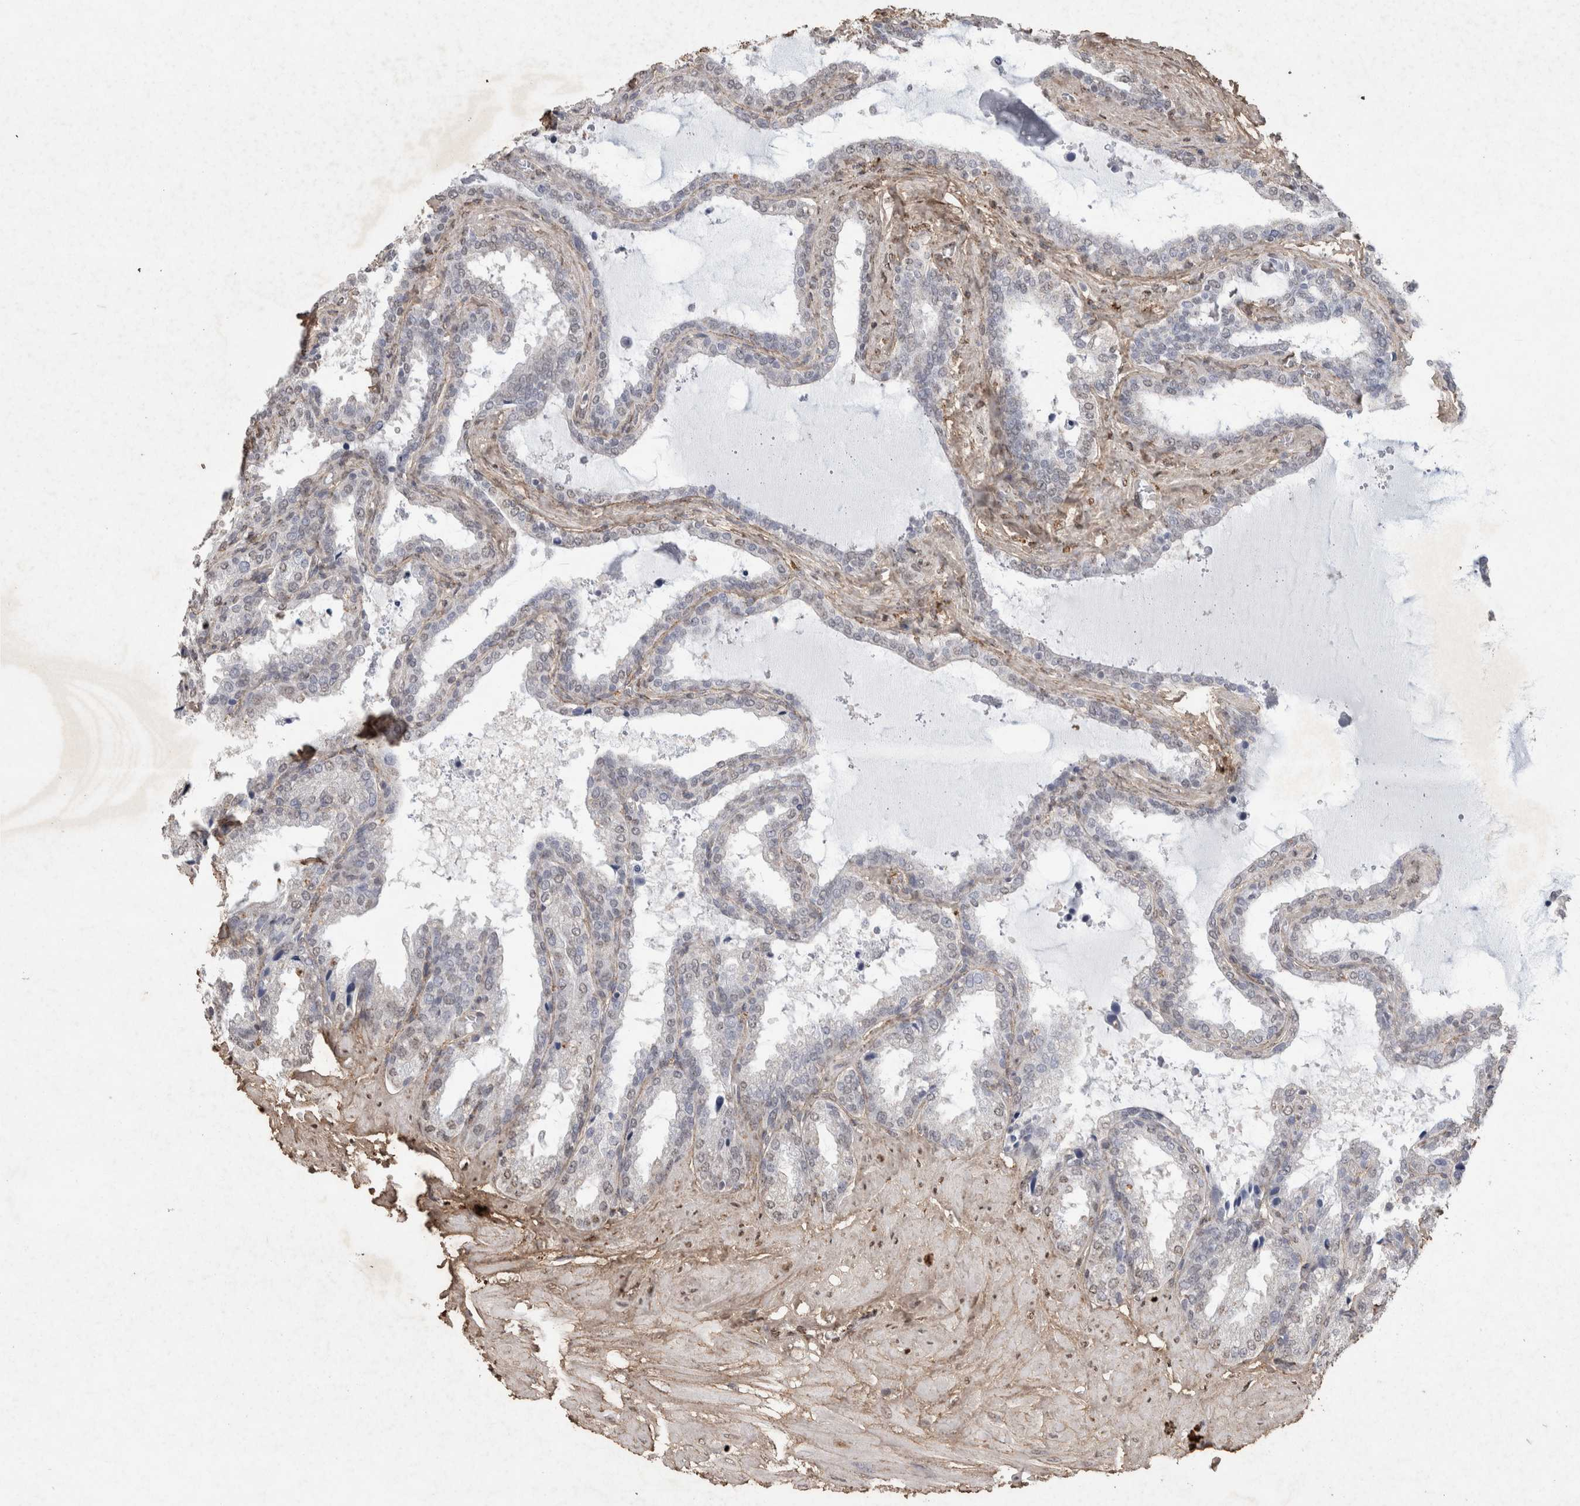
{"staining": {"intensity": "negative", "quantity": "none", "location": "none"}, "tissue": "seminal vesicle", "cell_type": "Glandular cells", "image_type": "normal", "snomed": [{"axis": "morphology", "description": "Normal tissue, NOS"}, {"axis": "topography", "description": "Seminal veicle"}], "caption": "DAB immunohistochemical staining of unremarkable human seminal vesicle exhibits no significant expression in glandular cells.", "gene": "C1QTNF5", "patient": {"sex": "male", "age": 46}}